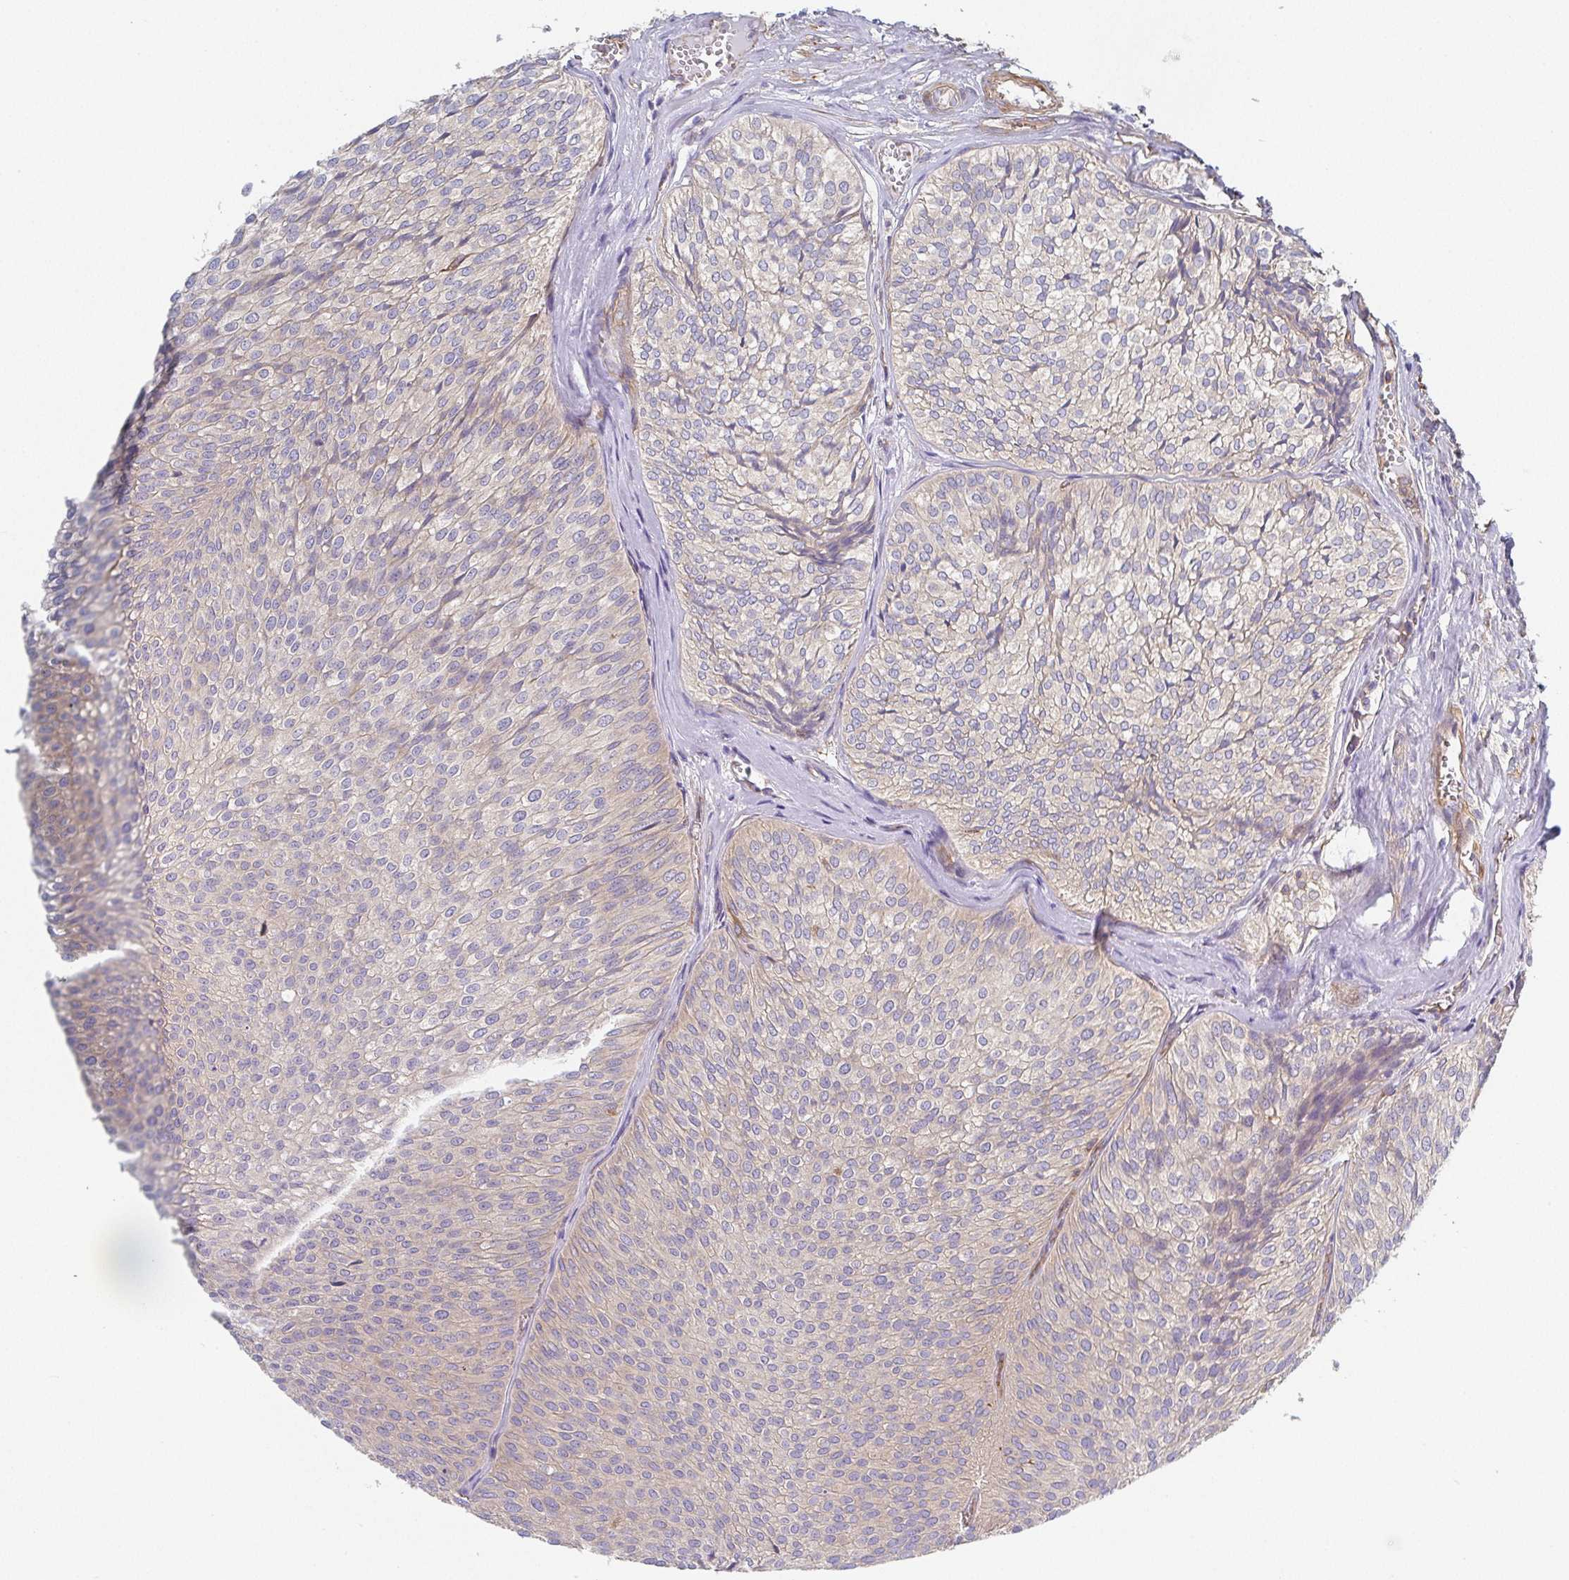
{"staining": {"intensity": "negative", "quantity": "none", "location": "none"}, "tissue": "urothelial cancer", "cell_type": "Tumor cells", "image_type": "cancer", "snomed": [{"axis": "morphology", "description": "Urothelial carcinoma, Low grade"}, {"axis": "topography", "description": "Urinary bladder"}], "caption": "This image is of urothelial carcinoma (low-grade) stained with immunohistochemistry (IHC) to label a protein in brown with the nuclei are counter-stained blue. There is no expression in tumor cells.", "gene": "TMEM229A", "patient": {"sex": "male", "age": 91}}